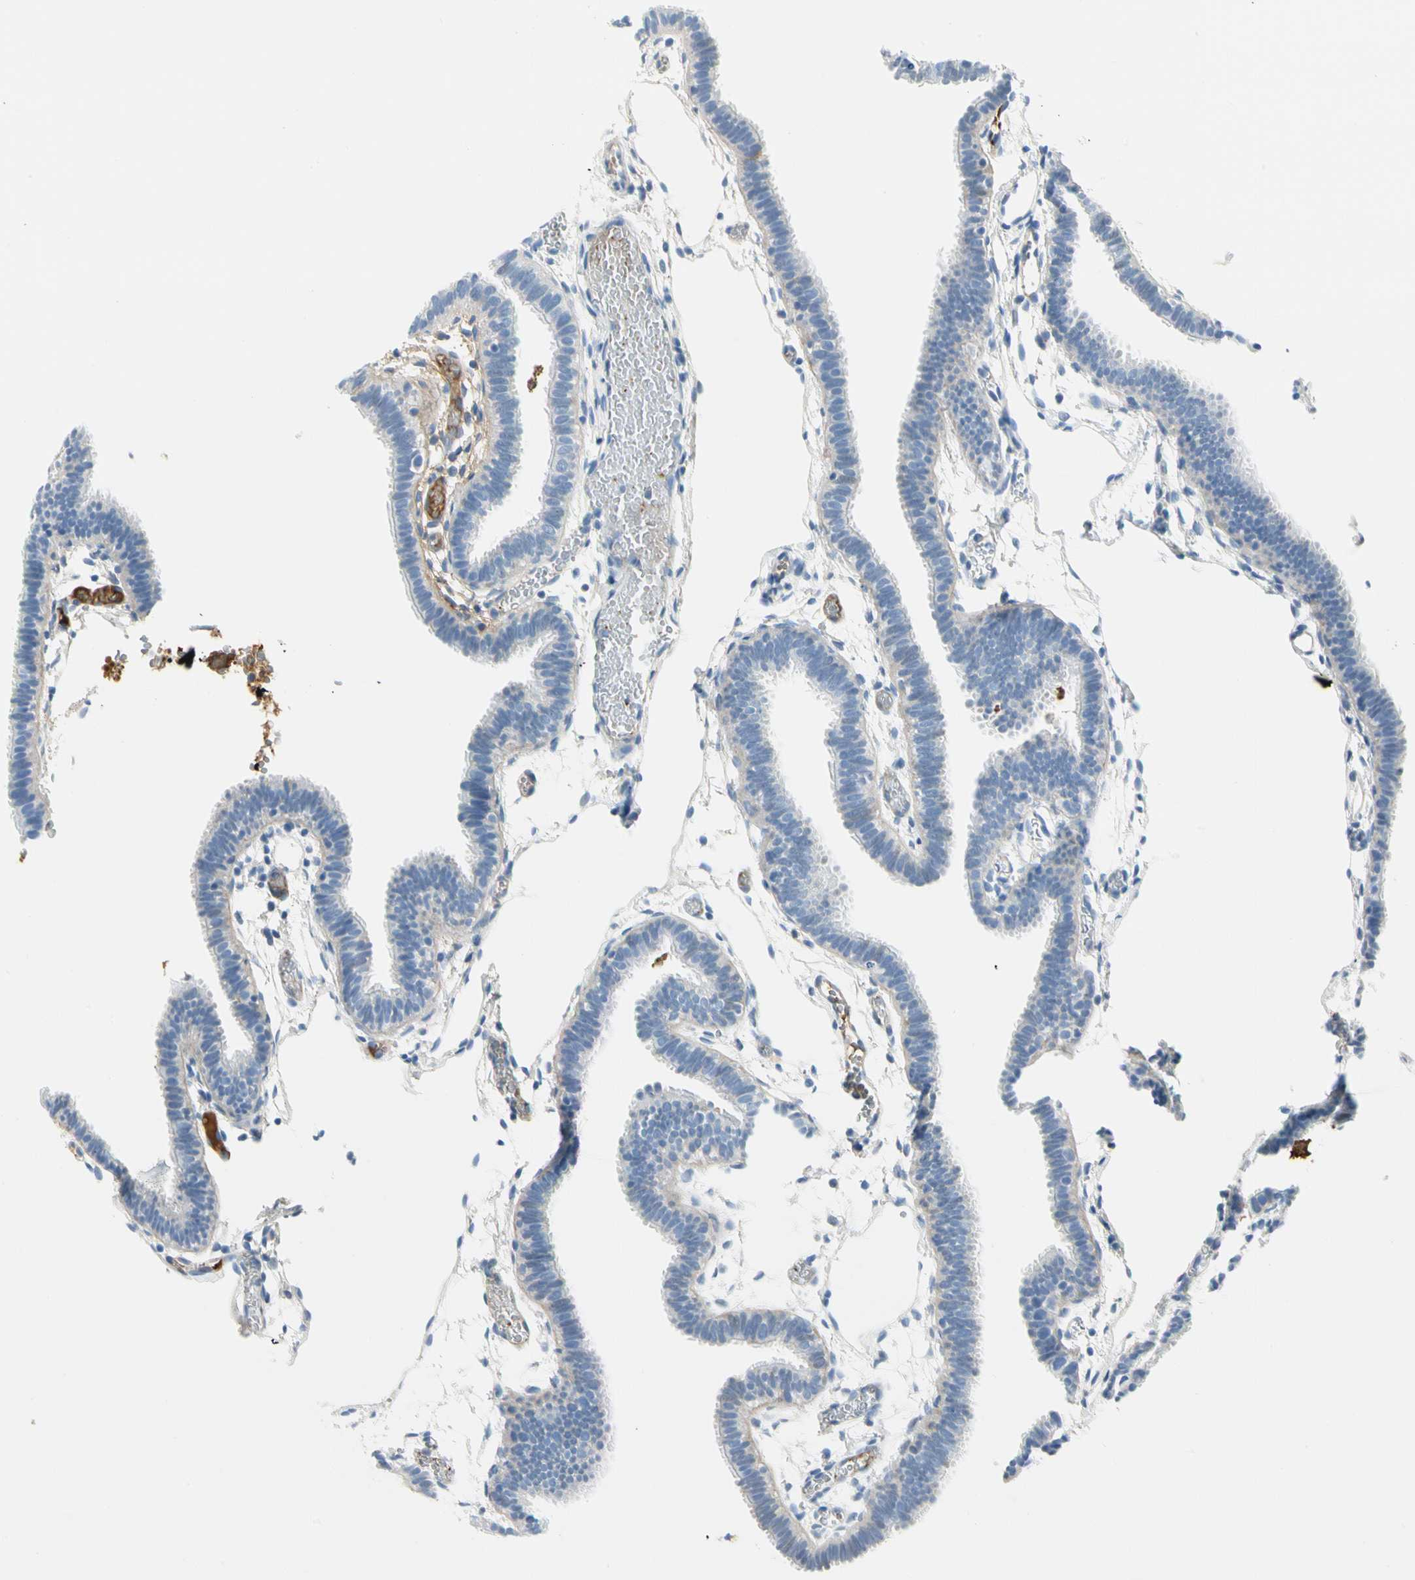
{"staining": {"intensity": "weak", "quantity": "<25%", "location": "cytoplasmic/membranous"}, "tissue": "fallopian tube", "cell_type": "Glandular cells", "image_type": "normal", "snomed": [{"axis": "morphology", "description": "Normal tissue, NOS"}, {"axis": "topography", "description": "Fallopian tube"}], "caption": "Fallopian tube stained for a protein using immunohistochemistry (IHC) shows no staining glandular cells.", "gene": "LAMB3", "patient": {"sex": "female", "age": 29}}